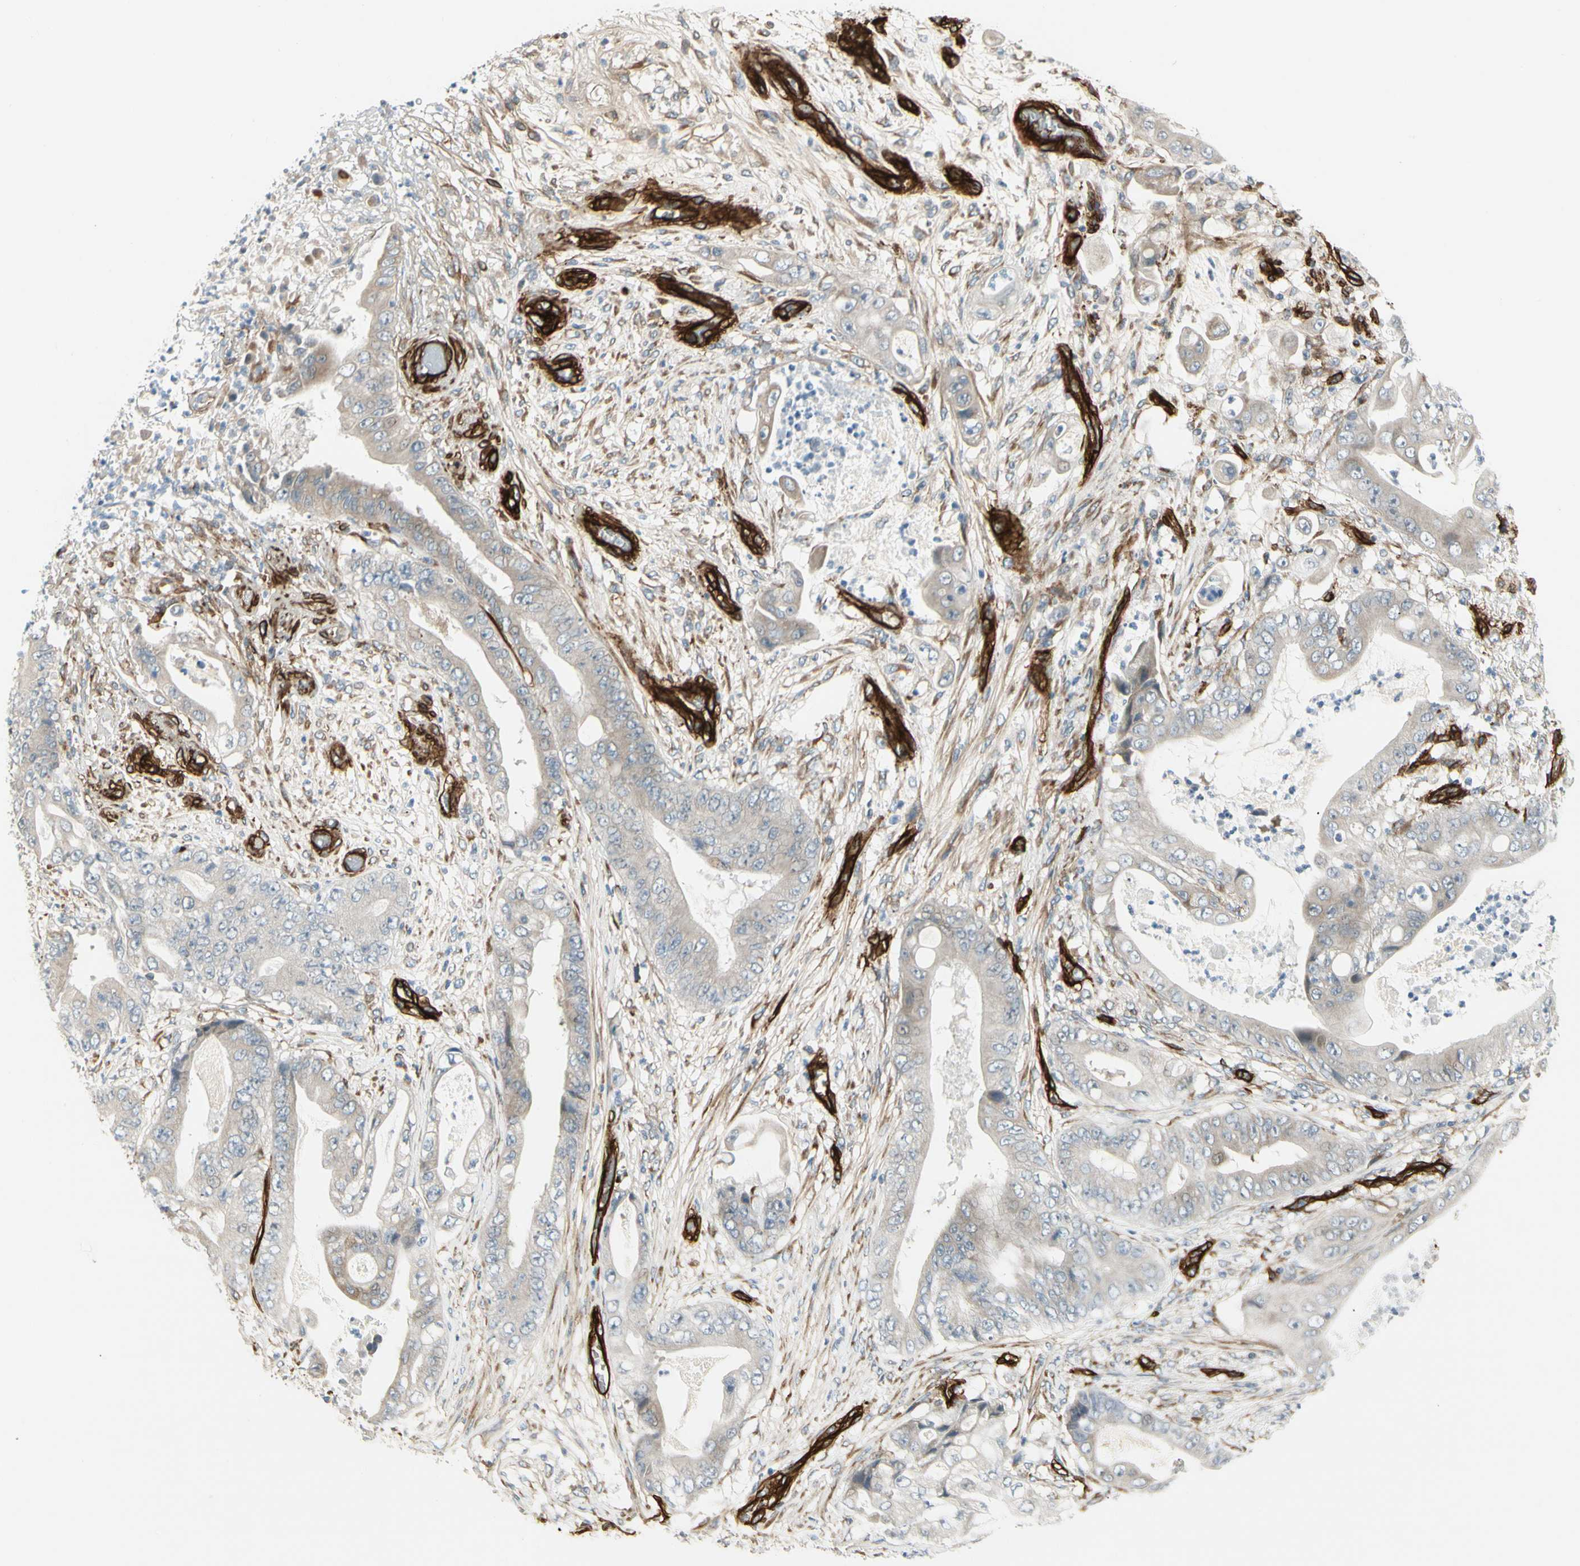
{"staining": {"intensity": "negative", "quantity": "none", "location": "none"}, "tissue": "stomach cancer", "cell_type": "Tumor cells", "image_type": "cancer", "snomed": [{"axis": "morphology", "description": "Adenocarcinoma, NOS"}, {"axis": "topography", "description": "Stomach"}], "caption": "Immunohistochemistry of human stomach adenocarcinoma shows no positivity in tumor cells. (Brightfield microscopy of DAB immunohistochemistry (IHC) at high magnification).", "gene": "MCAM", "patient": {"sex": "female", "age": 73}}